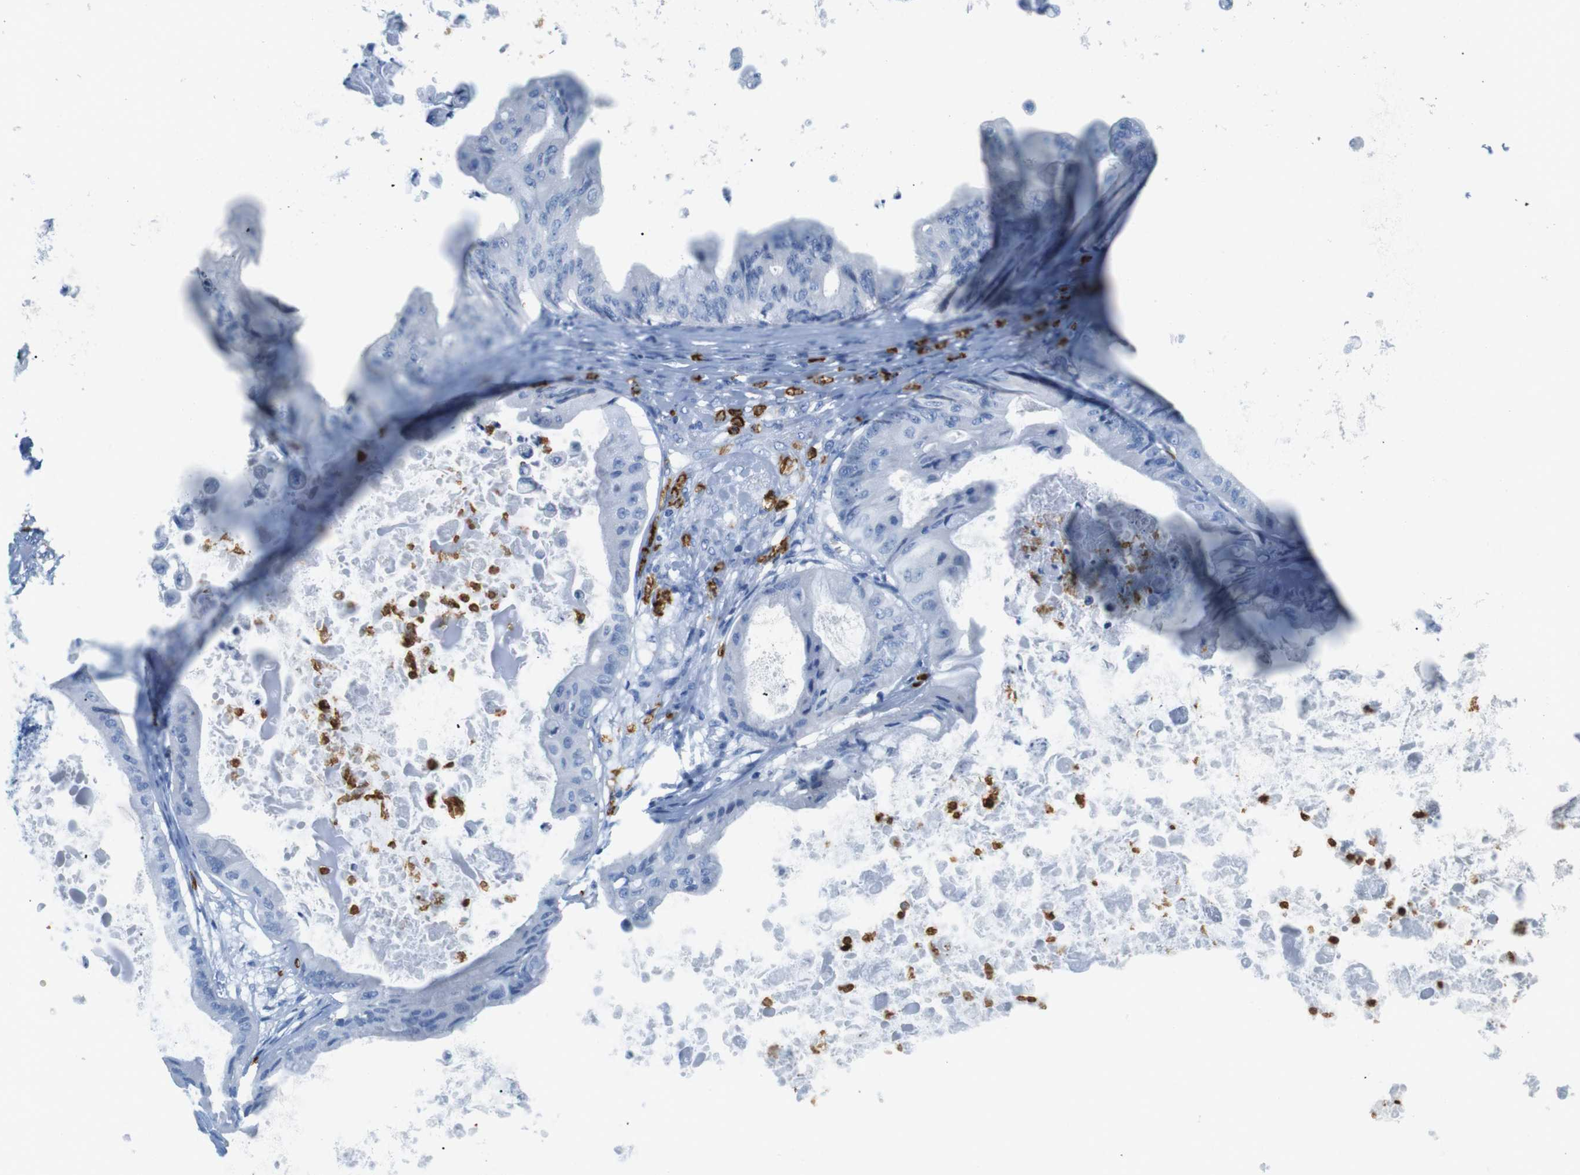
{"staining": {"intensity": "negative", "quantity": "none", "location": "none"}, "tissue": "ovarian cancer", "cell_type": "Tumor cells", "image_type": "cancer", "snomed": [{"axis": "morphology", "description": "Cystadenocarcinoma, mucinous, NOS"}, {"axis": "topography", "description": "Ovary"}], "caption": "Ovarian cancer (mucinous cystadenocarcinoma) was stained to show a protein in brown. There is no significant positivity in tumor cells. The staining is performed using DAB brown chromogen with nuclei counter-stained in using hematoxylin.", "gene": "MCEMP1", "patient": {"sex": "female", "age": 37}}